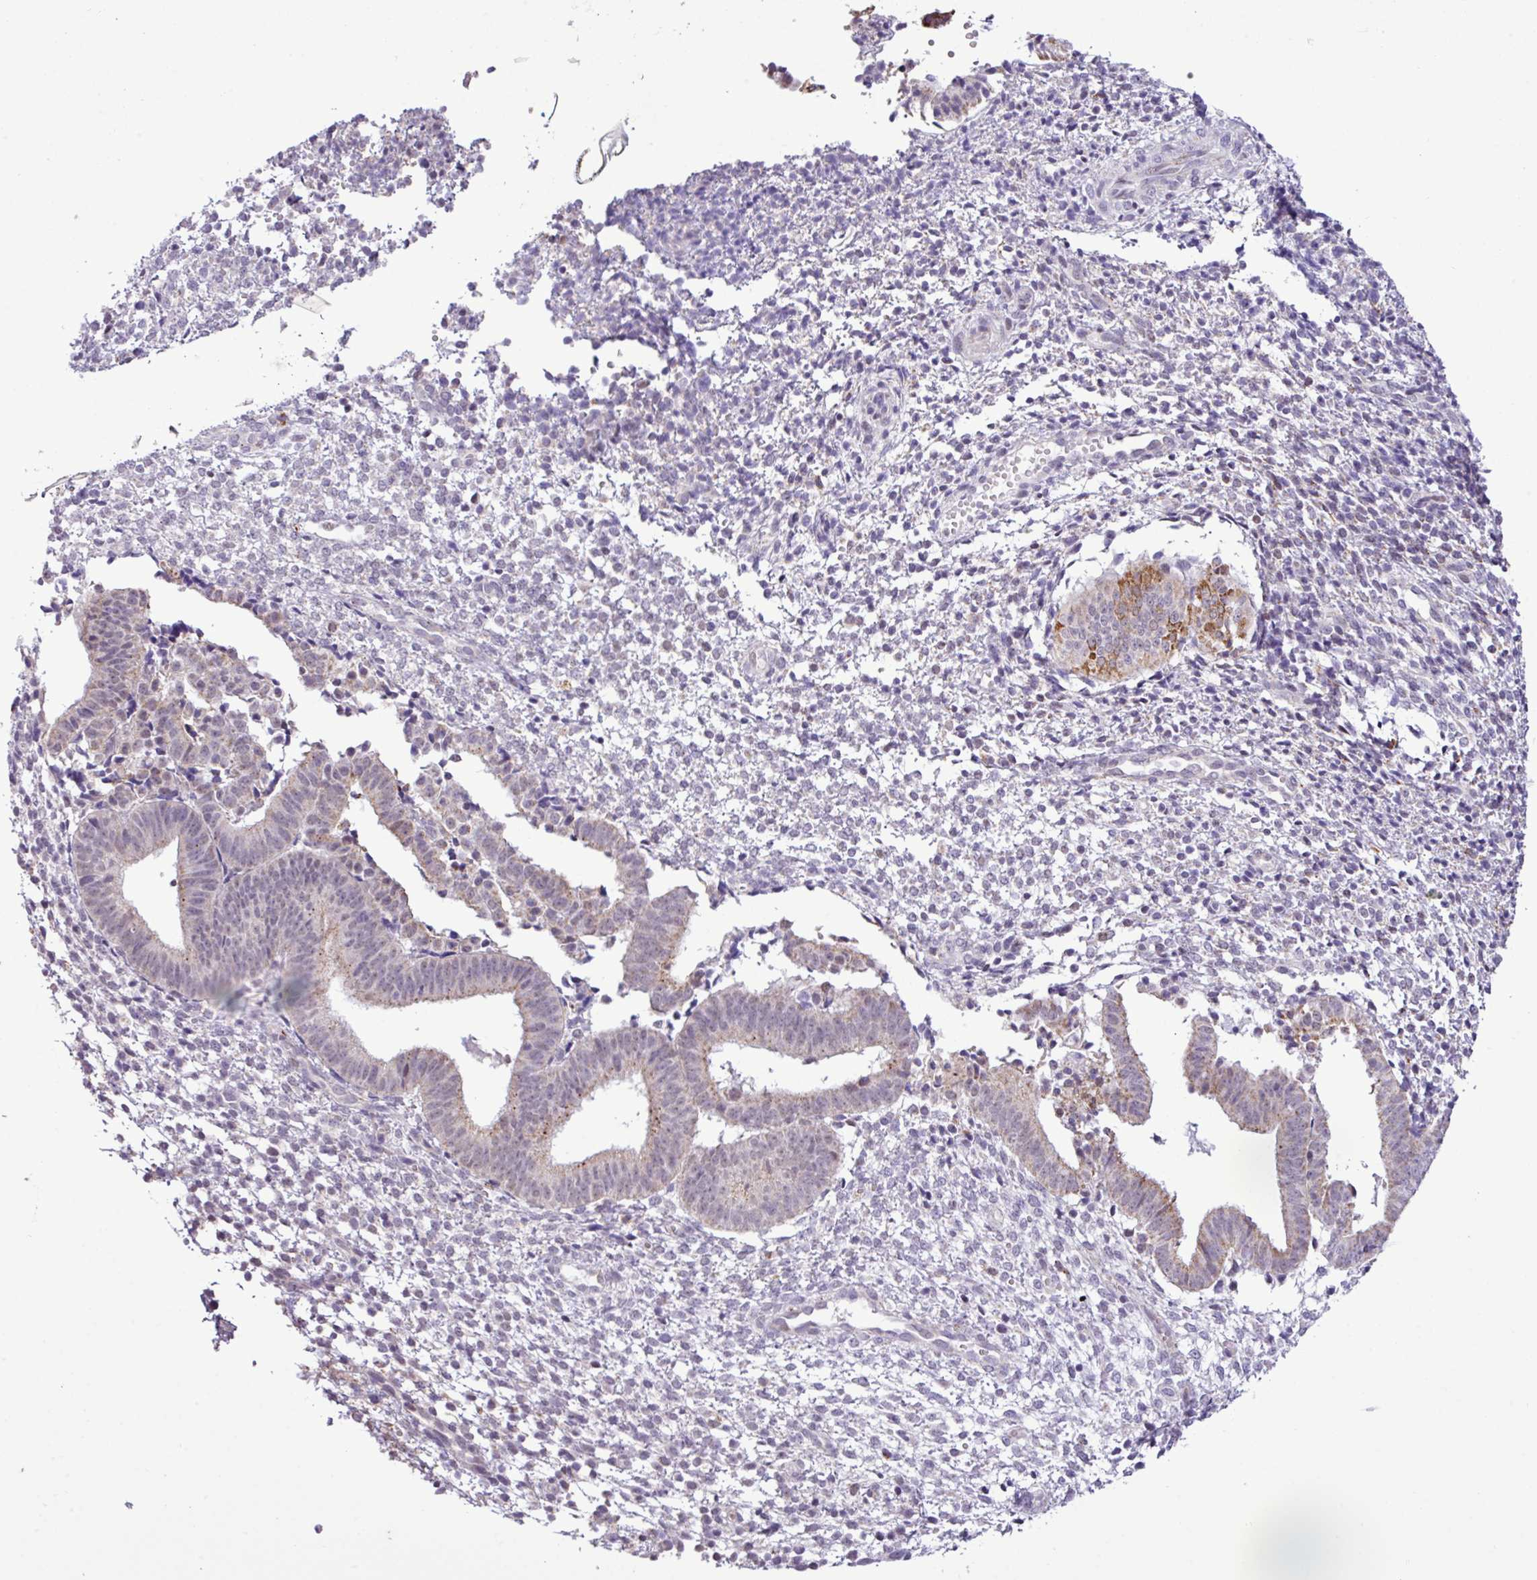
{"staining": {"intensity": "weak", "quantity": "<25%", "location": "cytoplasmic/membranous"}, "tissue": "endometrium", "cell_type": "Cells in endometrial stroma", "image_type": "normal", "snomed": [{"axis": "morphology", "description": "Normal tissue, NOS"}, {"axis": "topography", "description": "Endometrium"}], "caption": "A high-resolution histopathology image shows IHC staining of normal endometrium, which displays no significant staining in cells in endometrial stroma.", "gene": "SGPP1", "patient": {"sex": "female", "age": 49}}